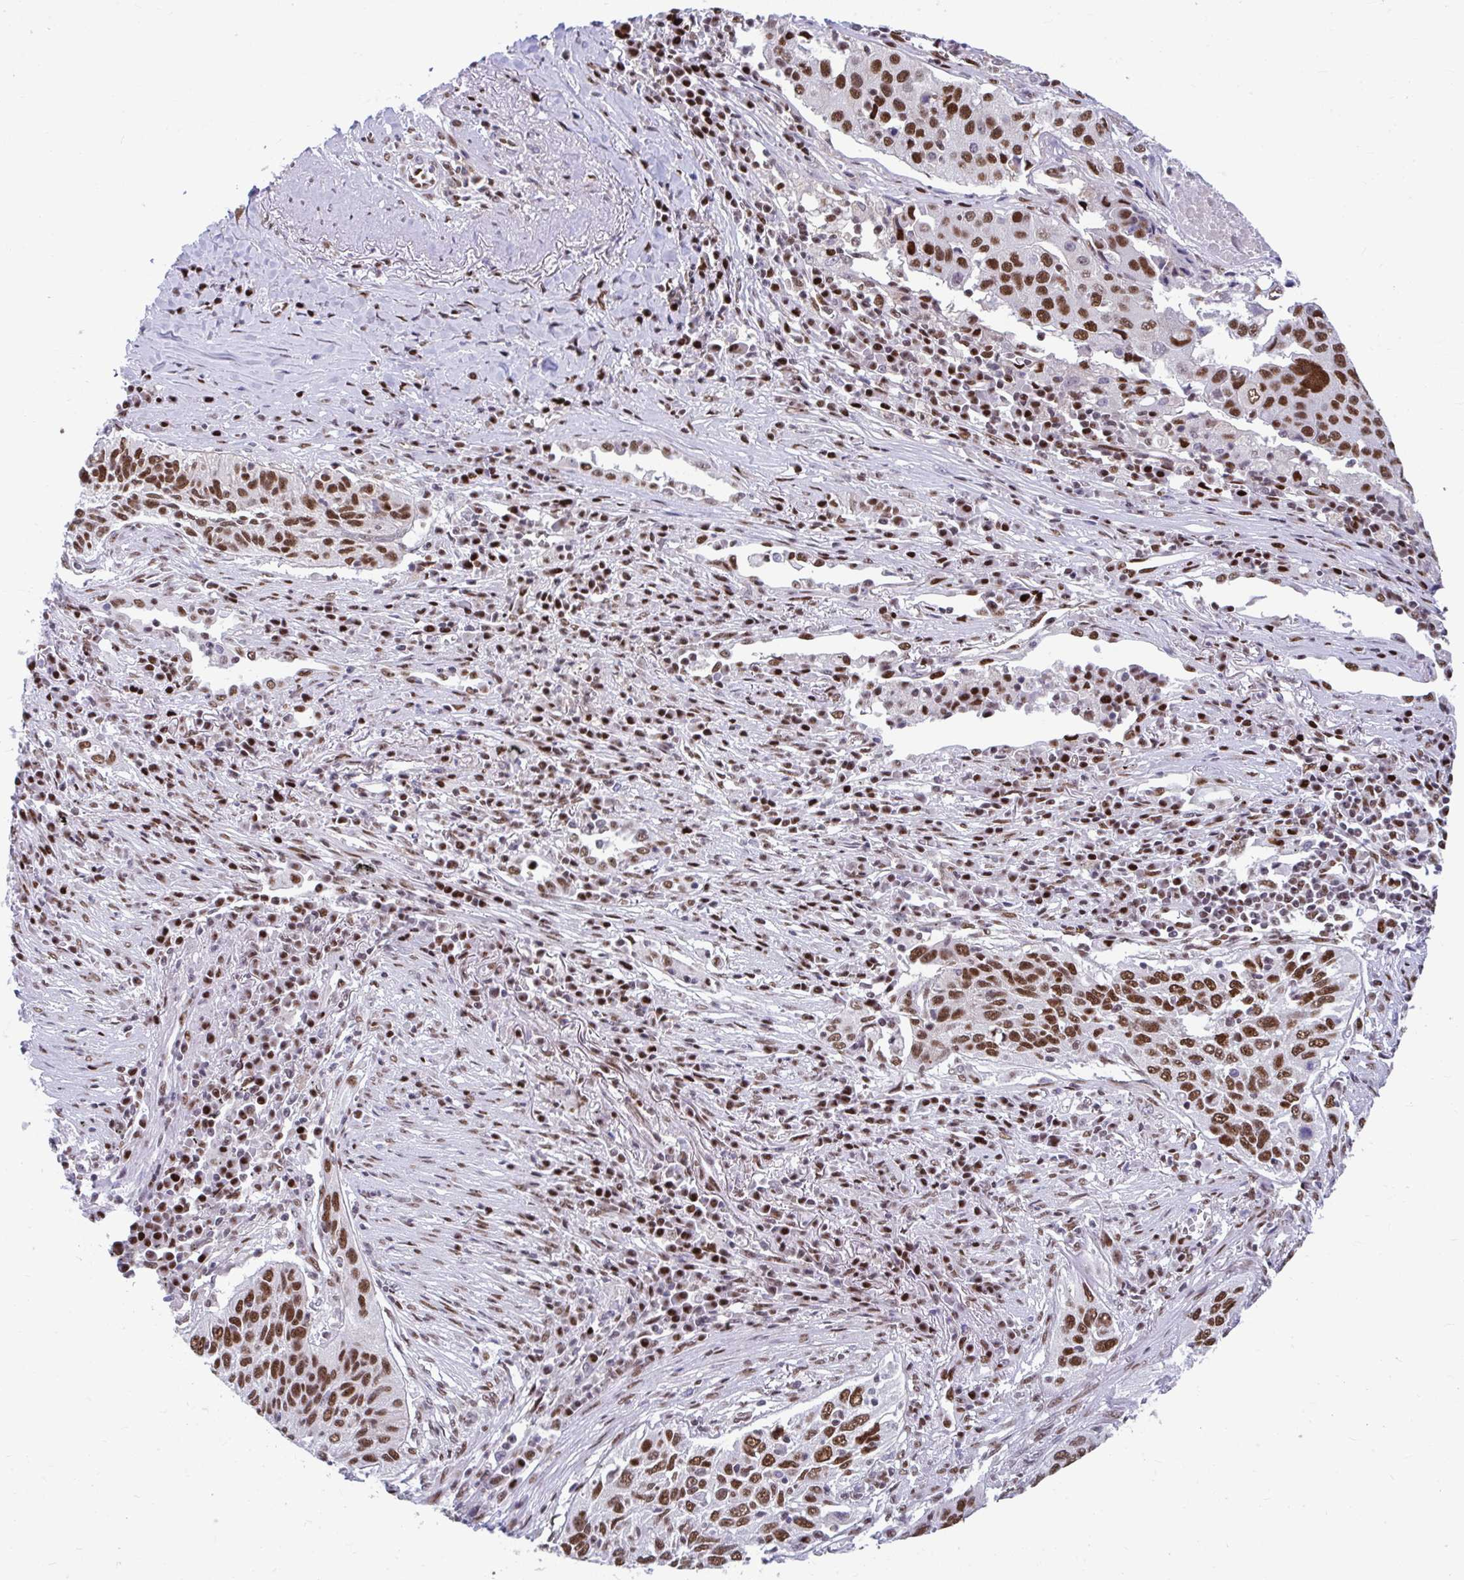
{"staining": {"intensity": "strong", "quantity": ">75%", "location": "nuclear"}, "tissue": "lung cancer", "cell_type": "Tumor cells", "image_type": "cancer", "snomed": [{"axis": "morphology", "description": "Squamous cell carcinoma, NOS"}, {"axis": "topography", "description": "Lung"}], "caption": "This image shows immunohistochemistry (IHC) staining of human squamous cell carcinoma (lung), with high strong nuclear staining in approximately >75% of tumor cells.", "gene": "SLC35C2", "patient": {"sex": "female", "age": 66}}